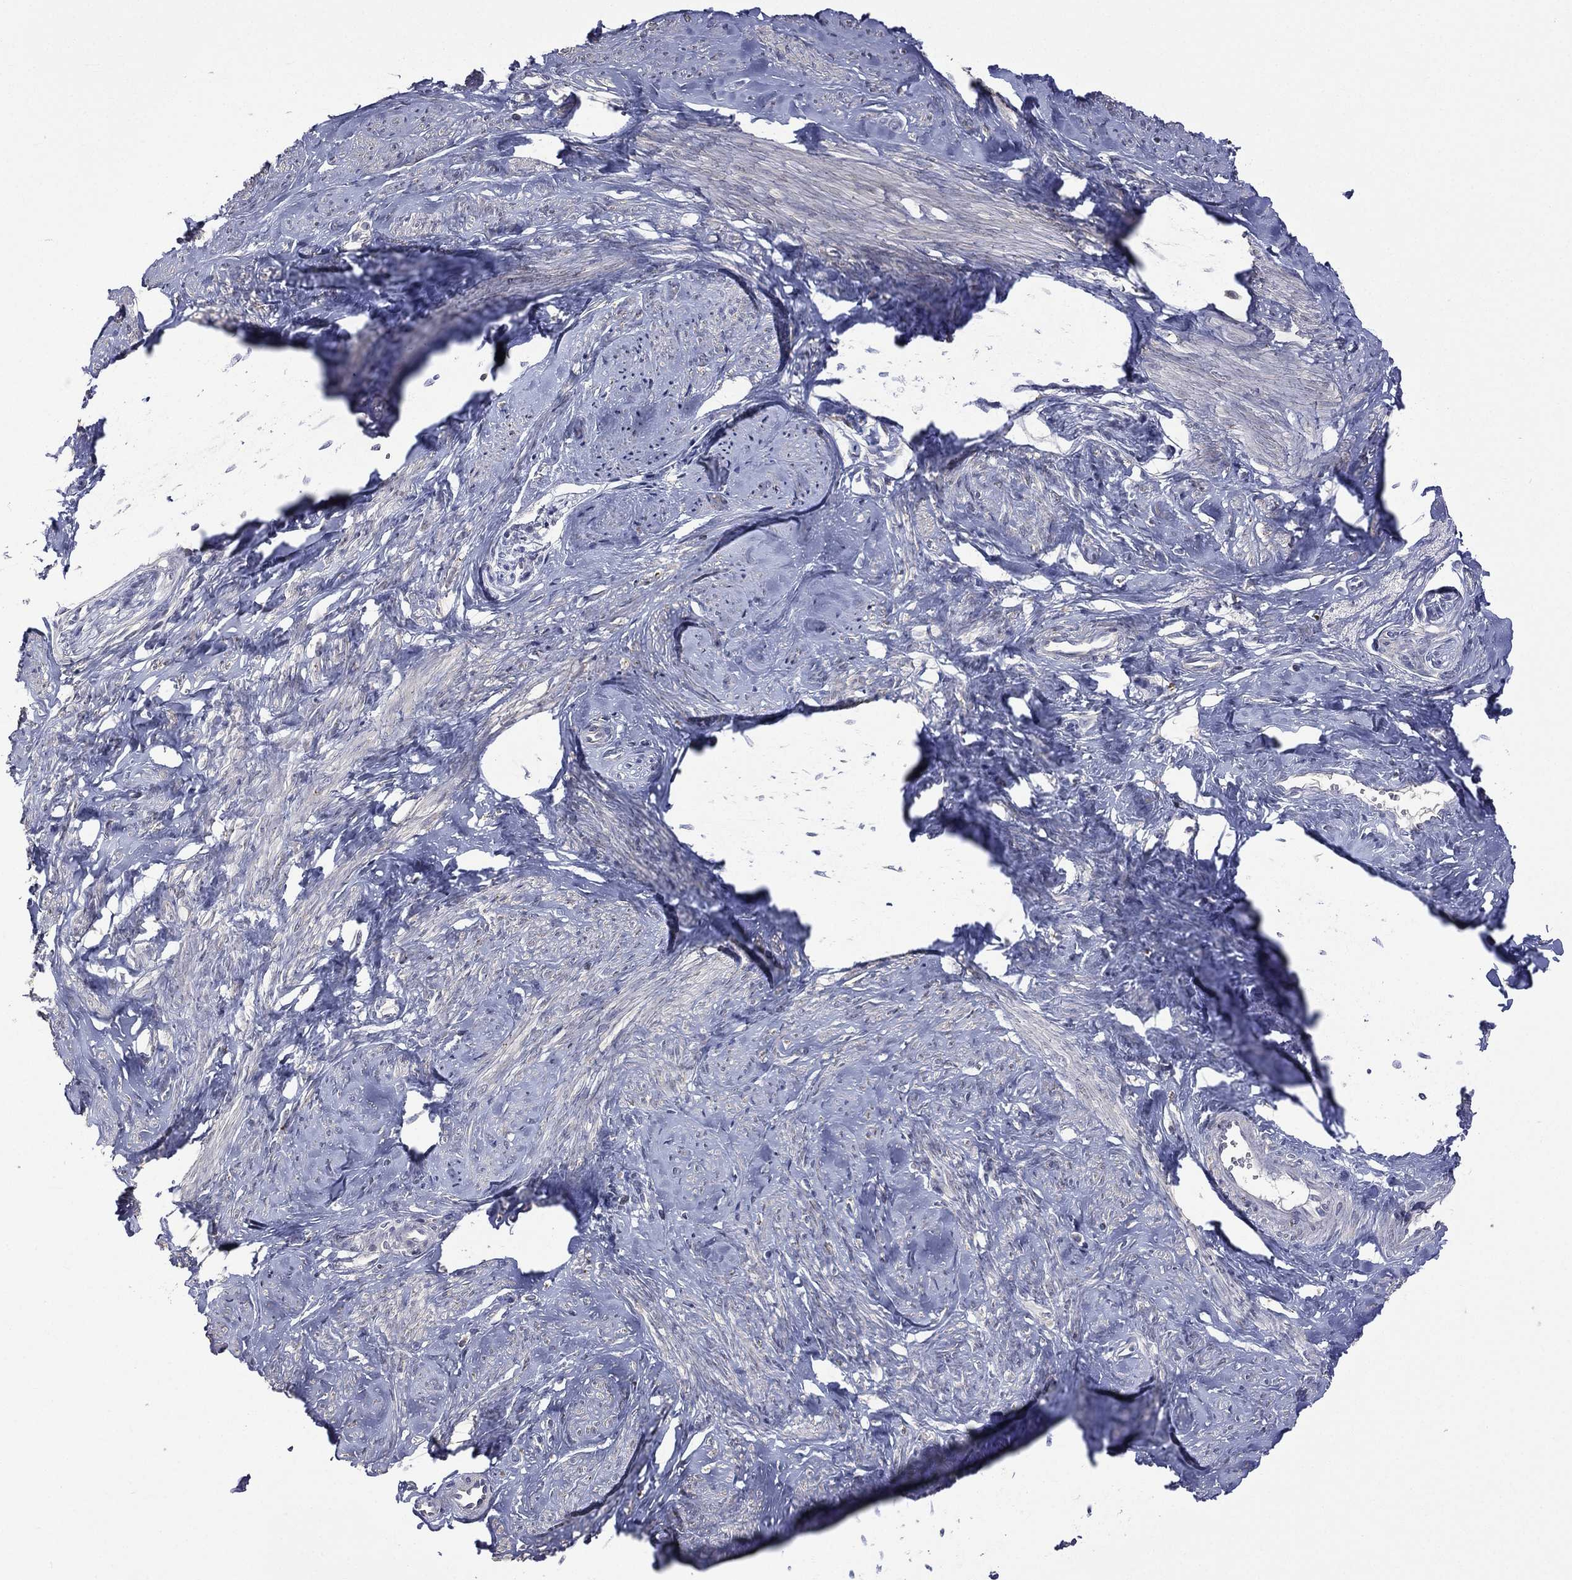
{"staining": {"intensity": "negative", "quantity": "none", "location": "none"}, "tissue": "smooth muscle", "cell_type": "Smooth muscle cells", "image_type": "normal", "snomed": [{"axis": "morphology", "description": "Normal tissue, NOS"}, {"axis": "topography", "description": "Smooth muscle"}], "caption": "A histopathology image of smooth muscle stained for a protein demonstrates no brown staining in smooth muscle cells.", "gene": "C20orf96", "patient": {"sex": "female", "age": 48}}